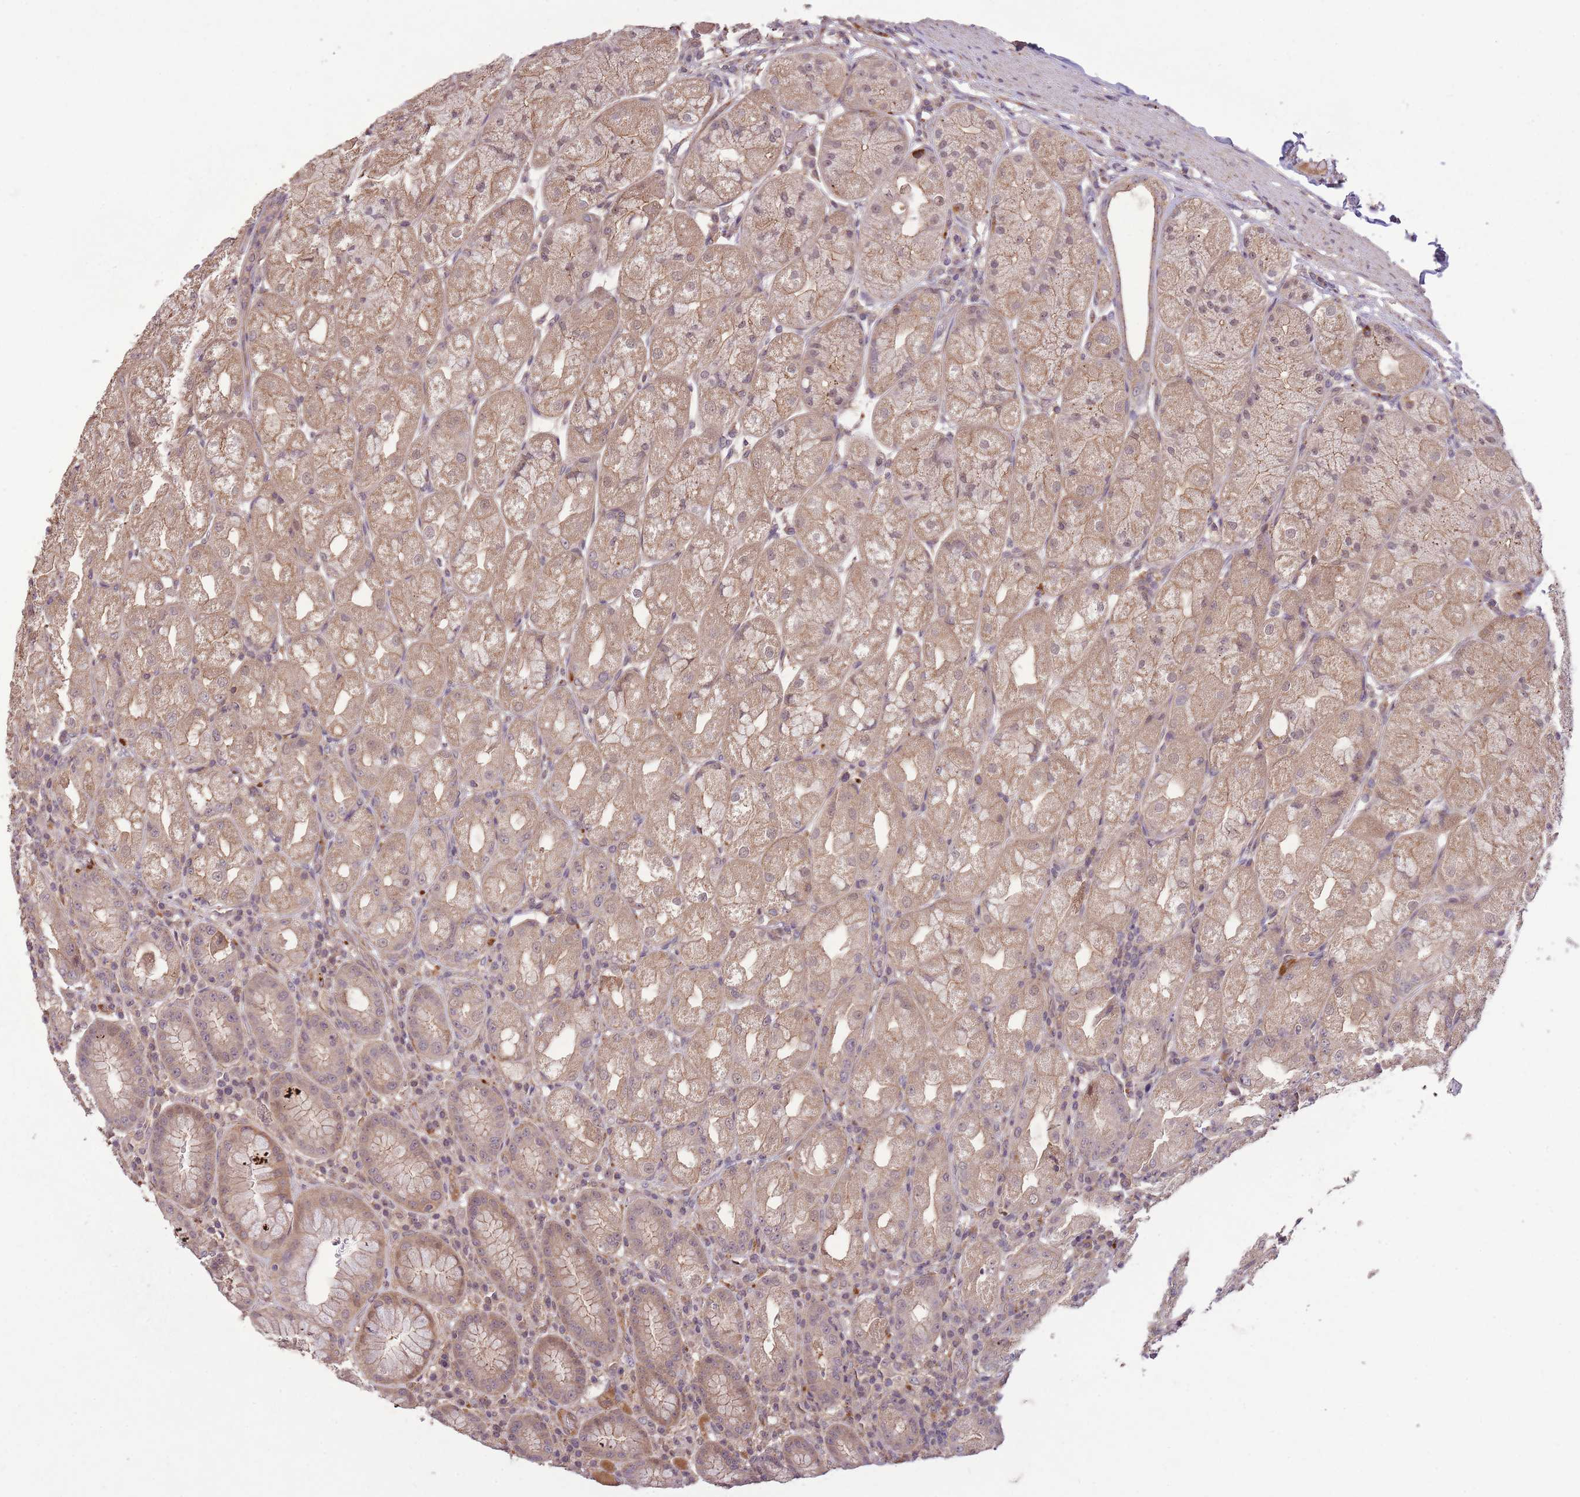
{"staining": {"intensity": "moderate", "quantity": ">75%", "location": "cytoplasmic/membranous"}, "tissue": "stomach", "cell_type": "Glandular cells", "image_type": "normal", "snomed": [{"axis": "morphology", "description": "Normal tissue, NOS"}, {"axis": "topography", "description": "Stomach, upper"}], "caption": "Immunohistochemistry (DAB (3,3'-diaminobenzidine)) staining of unremarkable human stomach shows moderate cytoplasmic/membranous protein staining in about >75% of glandular cells. (brown staining indicates protein expression, while blue staining denotes nuclei).", "gene": "POLR3F", "patient": {"sex": "male", "age": 52}}